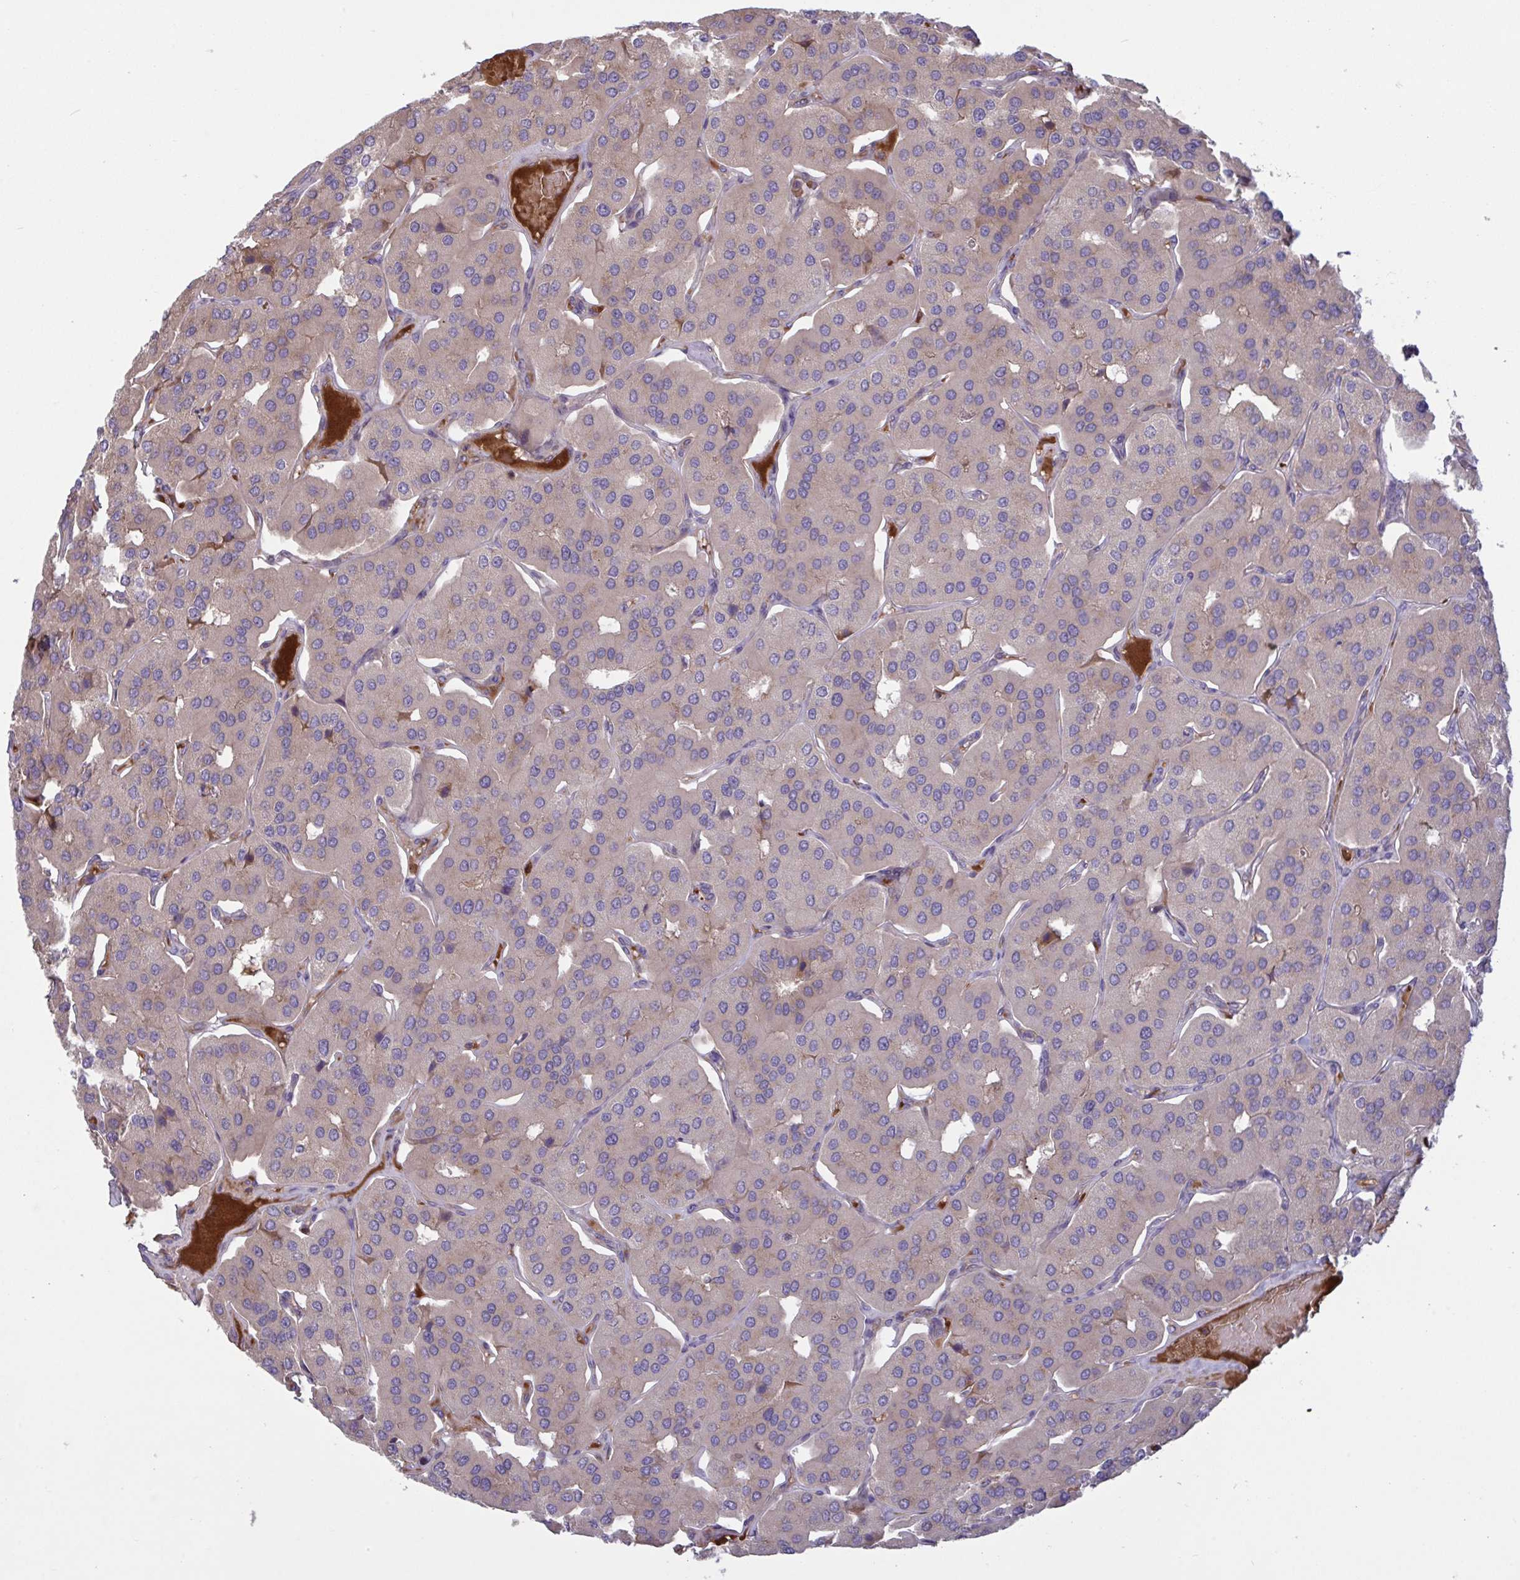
{"staining": {"intensity": "weak", "quantity": "25%-75%", "location": "cytoplasmic/membranous"}, "tissue": "parathyroid gland", "cell_type": "Glandular cells", "image_type": "normal", "snomed": [{"axis": "morphology", "description": "Normal tissue, NOS"}, {"axis": "morphology", "description": "Adenoma, NOS"}, {"axis": "topography", "description": "Parathyroid gland"}], "caption": "Immunohistochemical staining of normal parathyroid gland exhibits low levels of weak cytoplasmic/membranous positivity in about 25%-75% of glandular cells. The protein of interest is stained brown, and the nuclei are stained in blue (DAB IHC with brightfield microscopy, high magnification).", "gene": "IL1R1", "patient": {"sex": "female", "age": 86}}